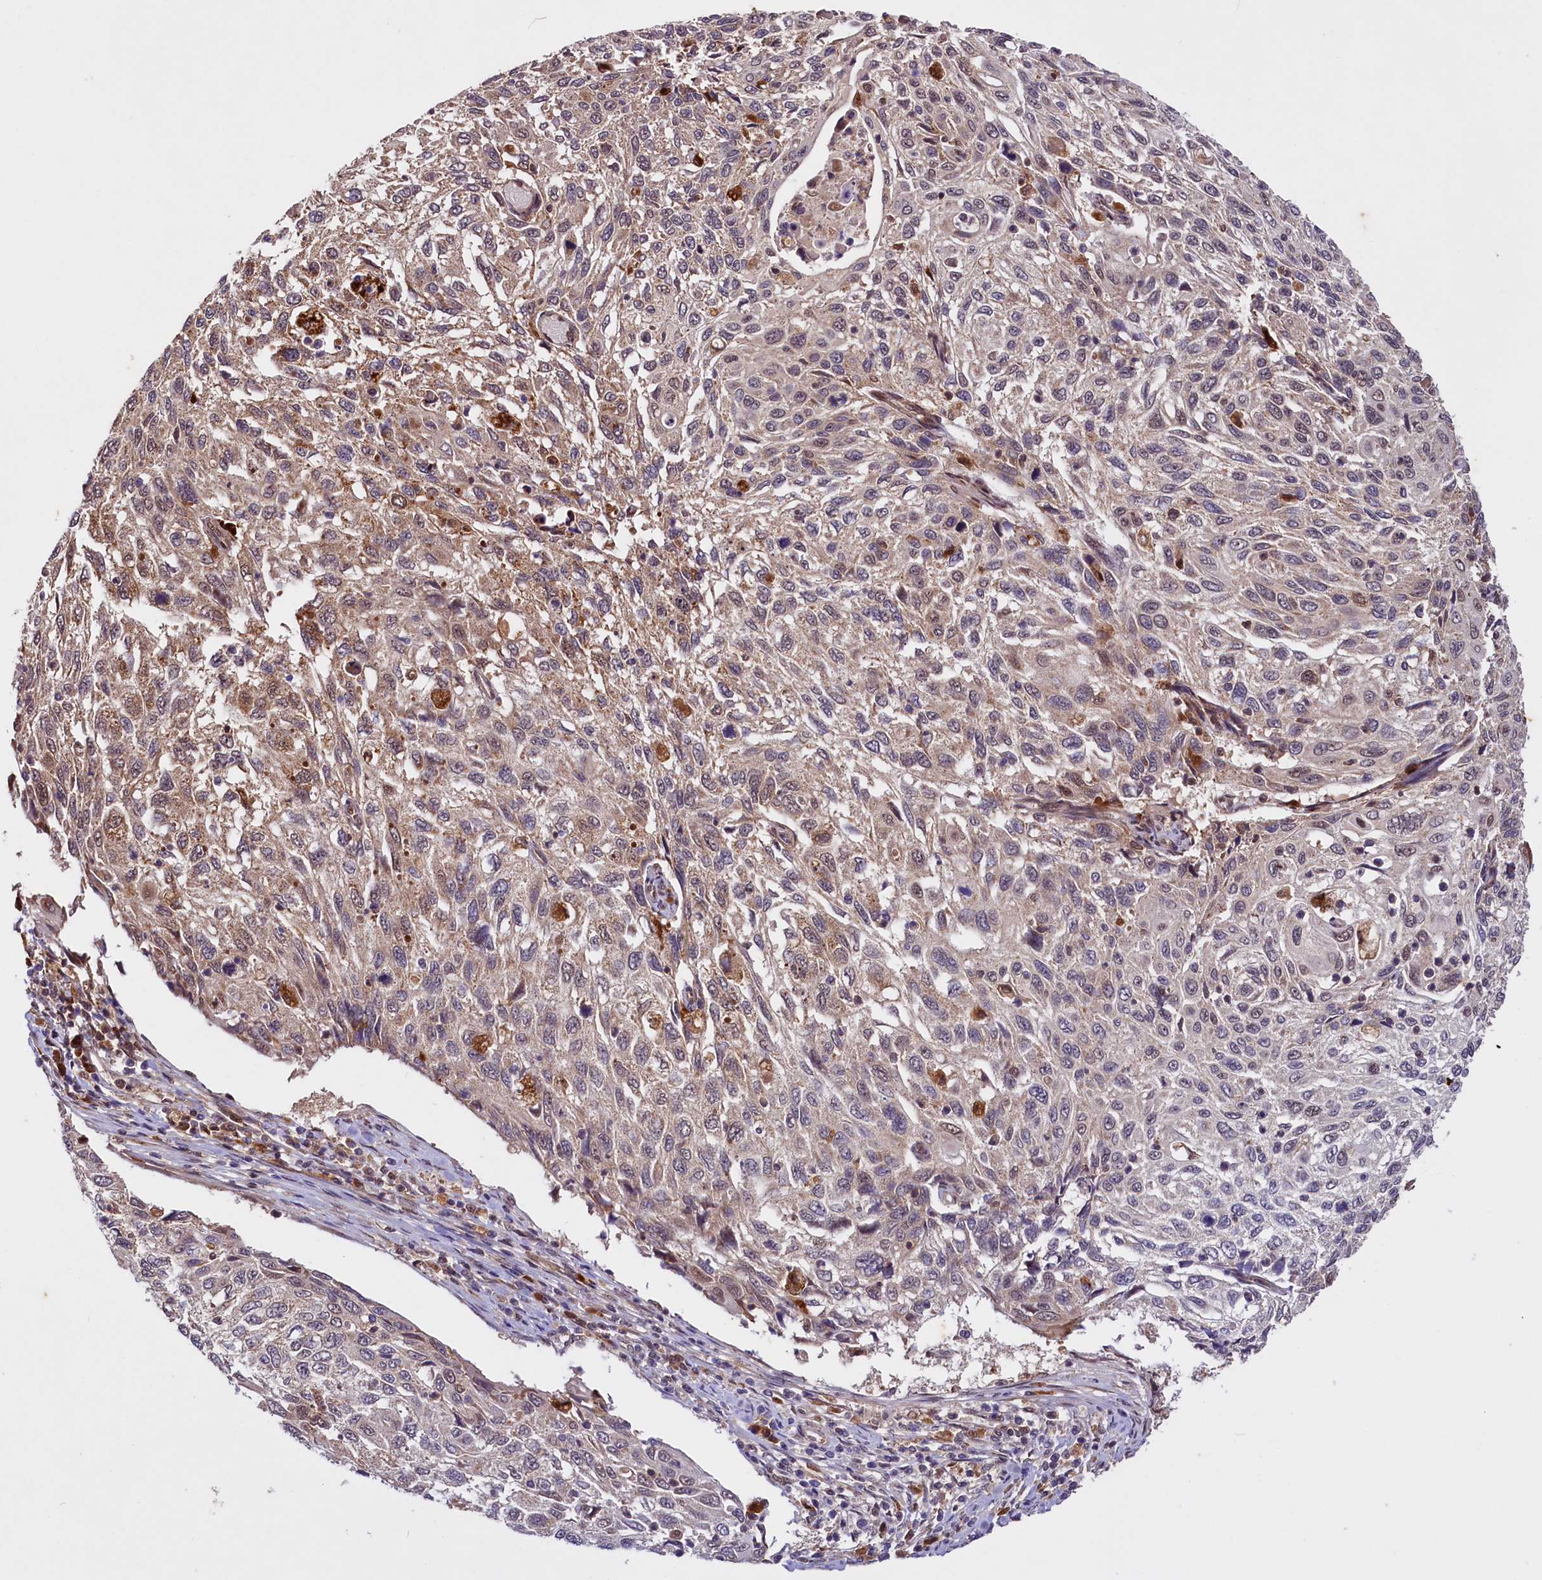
{"staining": {"intensity": "moderate", "quantity": "25%-75%", "location": "cytoplasmic/membranous,nuclear"}, "tissue": "cervical cancer", "cell_type": "Tumor cells", "image_type": "cancer", "snomed": [{"axis": "morphology", "description": "Squamous cell carcinoma, NOS"}, {"axis": "topography", "description": "Cervix"}], "caption": "A micrograph of human squamous cell carcinoma (cervical) stained for a protein reveals moderate cytoplasmic/membranous and nuclear brown staining in tumor cells.", "gene": "UBE3A", "patient": {"sex": "female", "age": 70}}